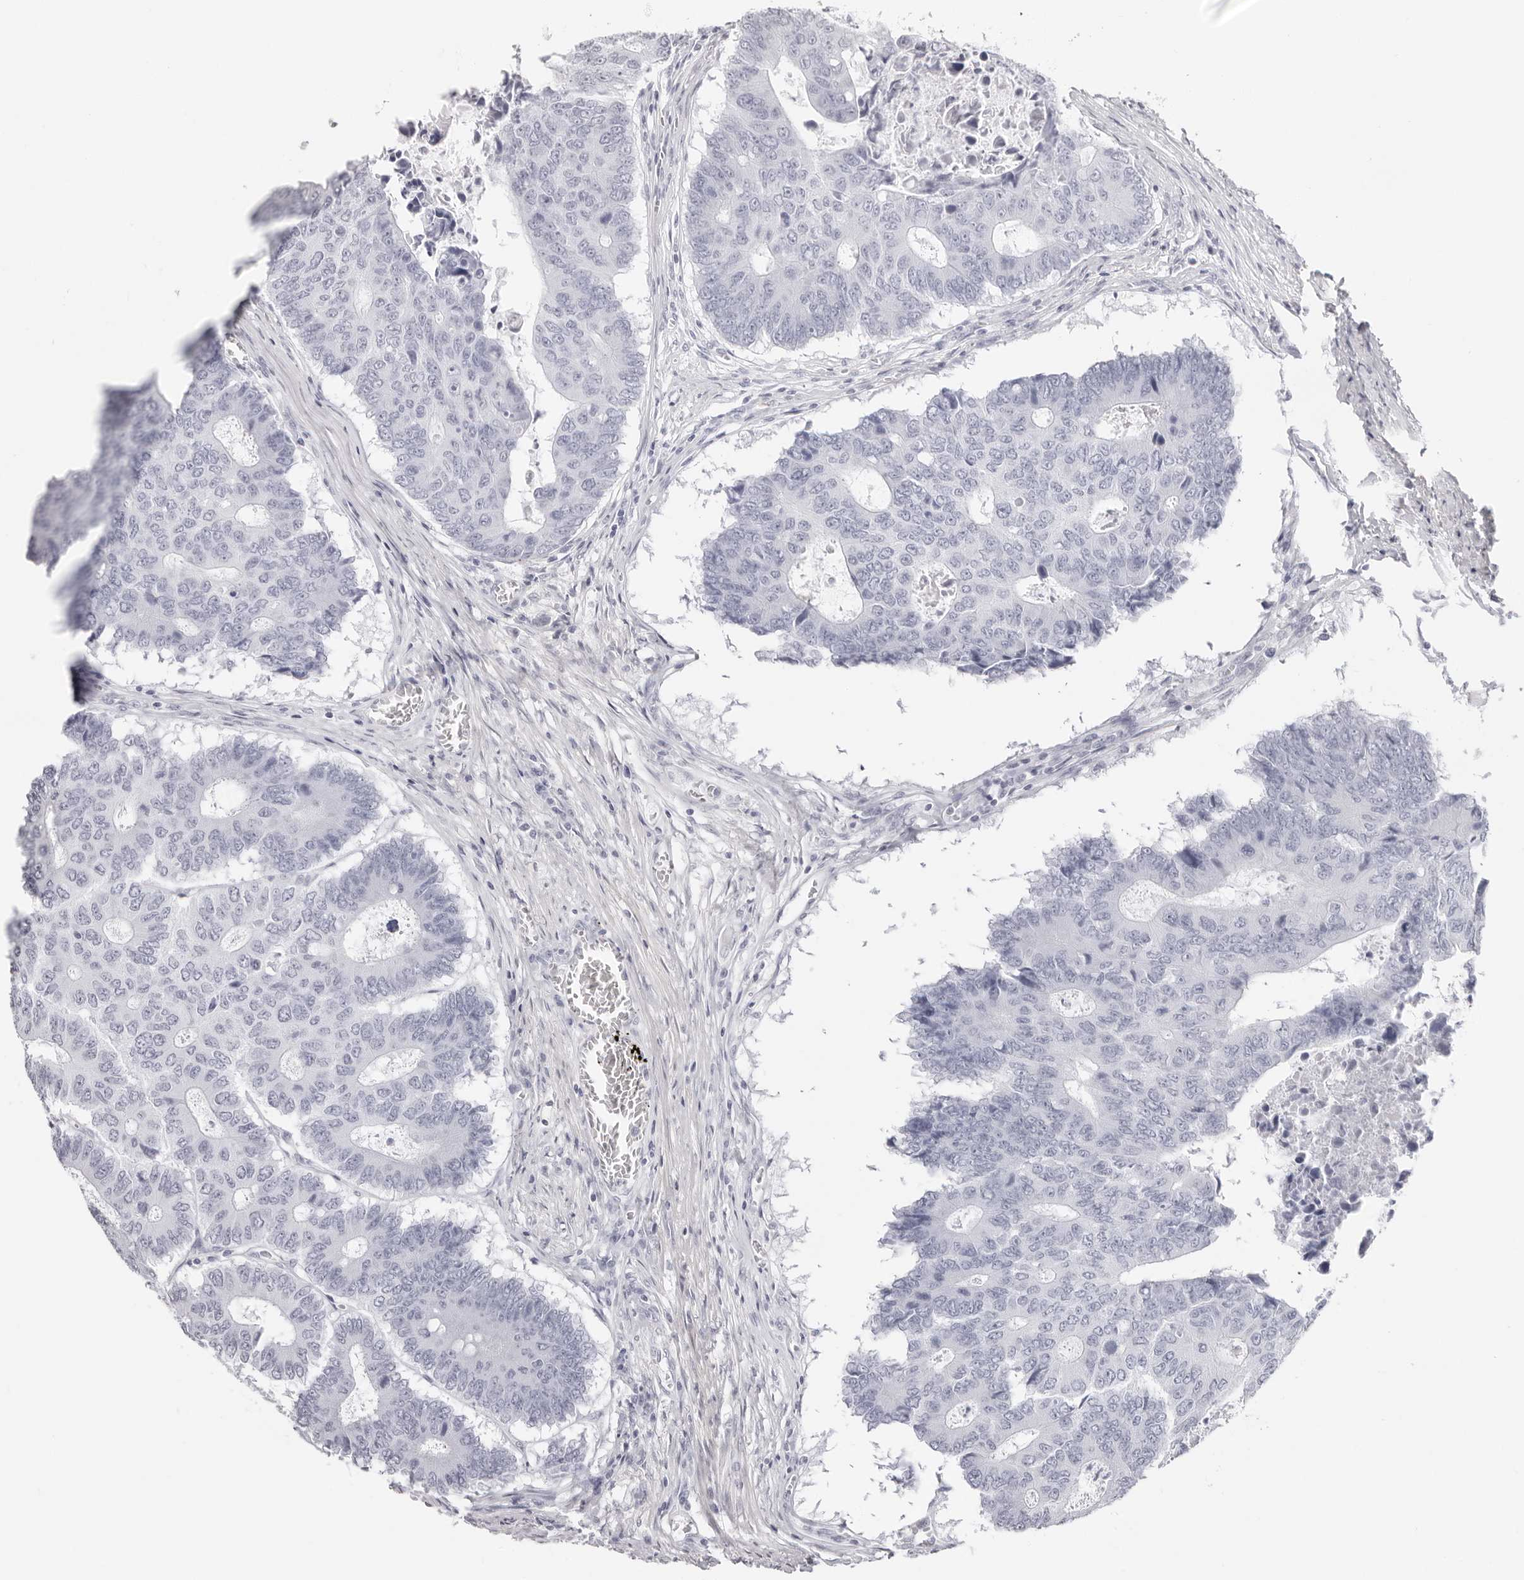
{"staining": {"intensity": "negative", "quantity": "none", "location": "none"}, "tissue": "colorectal cancer", "cell_type": "Tumor cells", "image_type": "cancer", "snomed": [{"axis": "morphology", "description": "Adenocarcinoma, NOS"}, {"axis": "topography", "description": "Colon"}], "caption": "Colorectal cancer (adenocarcinoma) stained for a protein using immunohistochemistry (IHC) reveals no expression tumor cells.", "gene": "INSL3", "patient": {"sex": "male", "age": 87}}